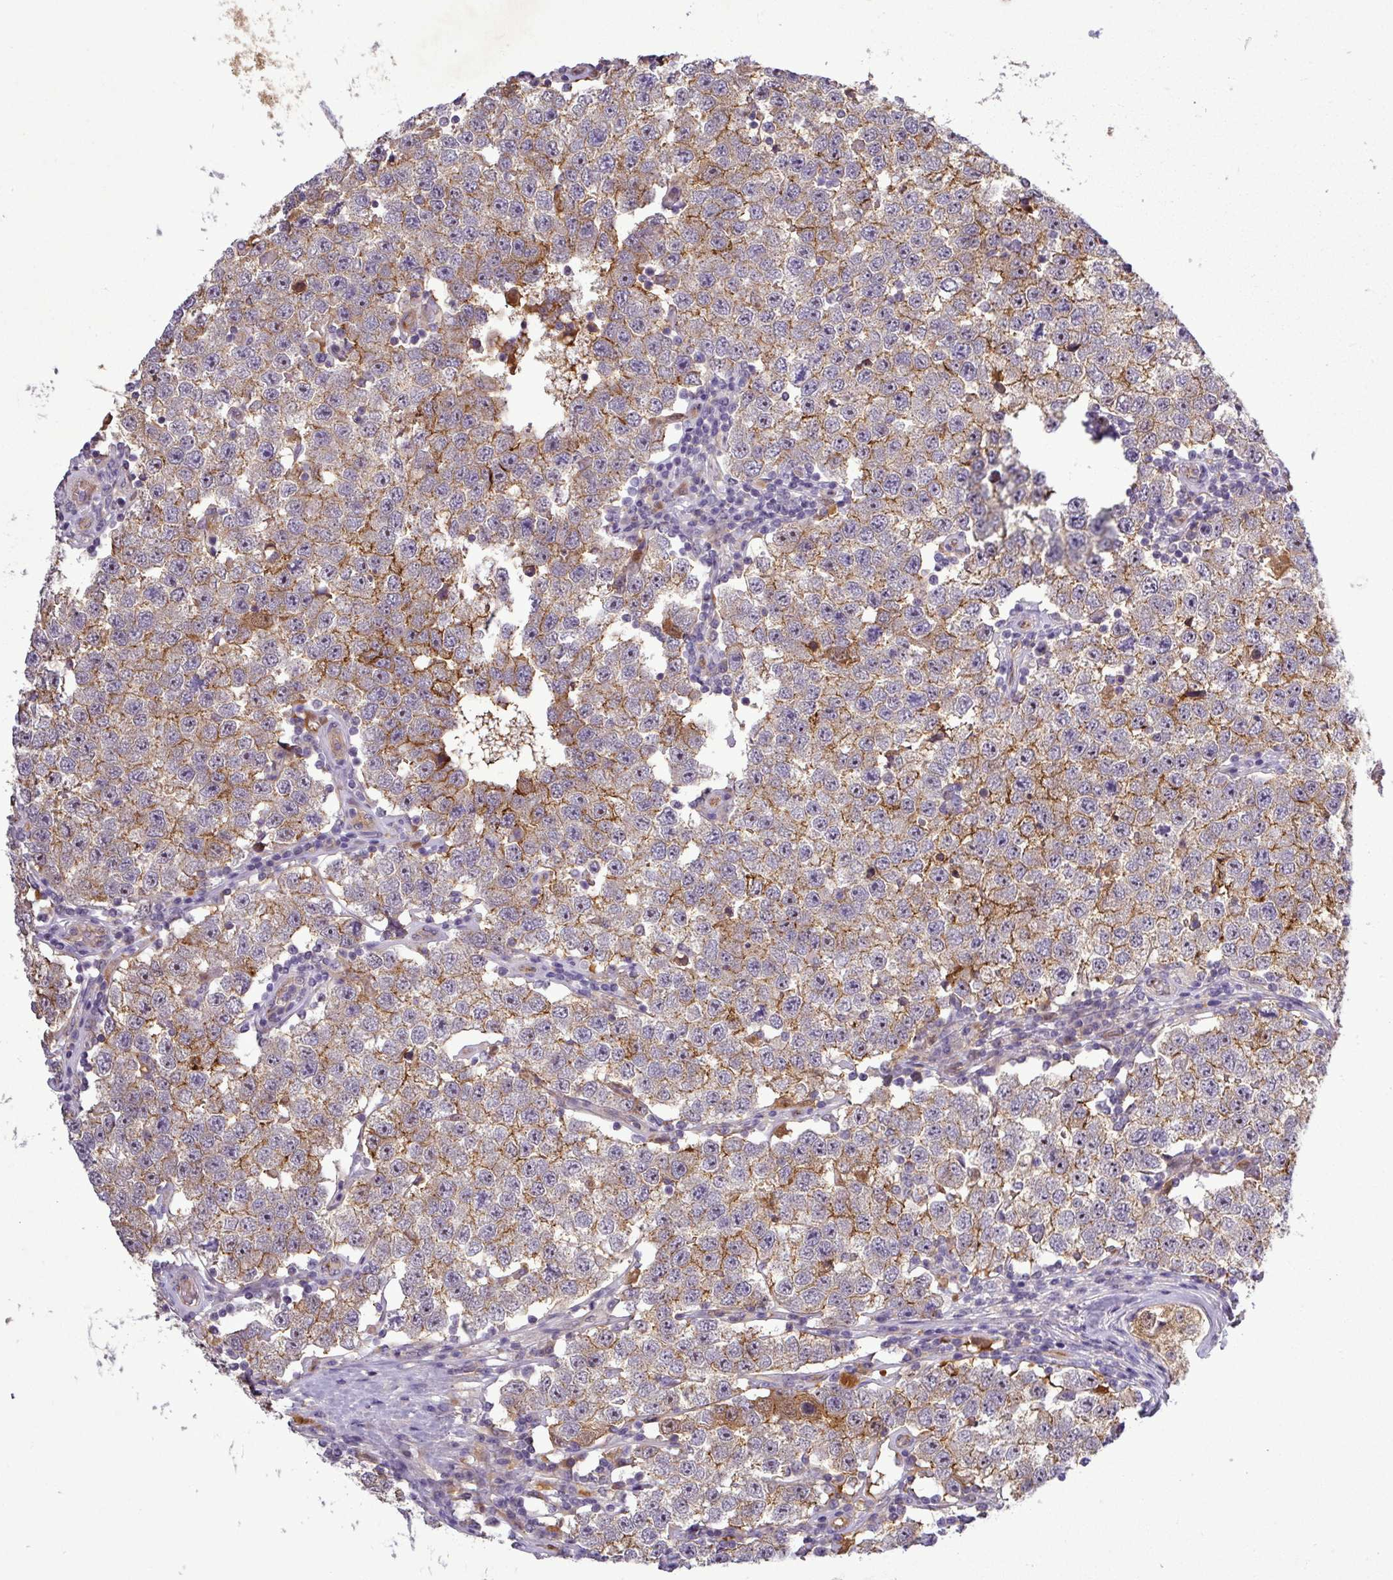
{"staining": {"intensity": "moderate", "quantity": "25%-75%", "location": "cytoplasmic/membranous"}, "tissue": "testis cancer", "cell_type": "Tumor cells", "image_type": "cancer", "snomed": [{"axis": "morphology", "description": "Seminoma, NOS"}, {"axis": "topography", "description": "Testis"}], "caption": "Seminoma (testis) stained with a brown dye shows moderate cytoplasmic/membranous positive expression in approximately 25%-75% of tumor cells.", "gene": "PCDH1", "patient": {"sex": "male", "age": 34}}